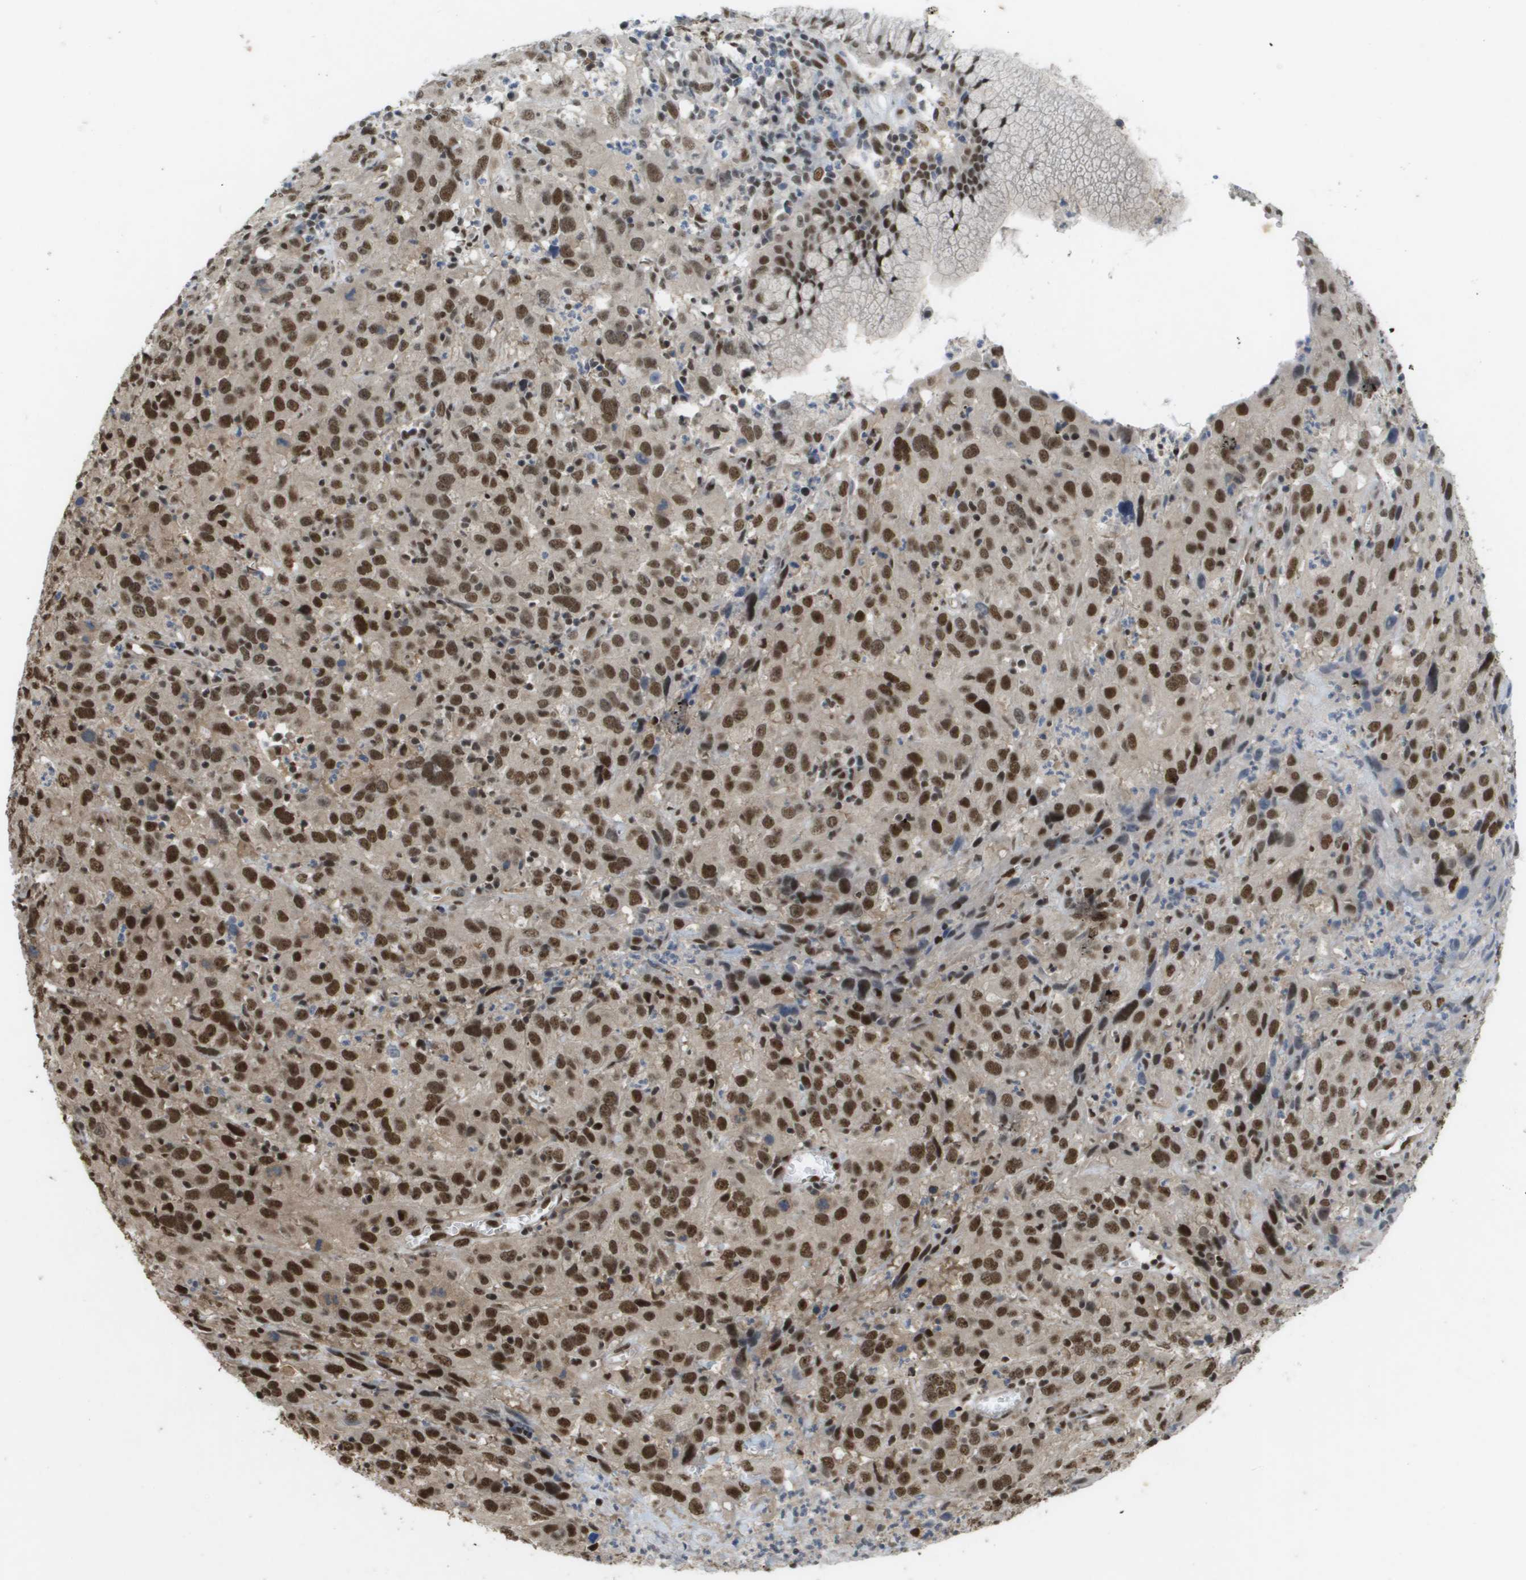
{"staining": {"intensity": "moderate", "quantity": ">75%", "location": "nuclear"}, "tissue": "cervical cancer", "cell_type": "Tumor cells", "image_type": "cancer", "snomed": [{"axis": "morphology", "description": "Squamous cell carcinoma, NOS"}, {"axis": "topography", "description": "Cervix"}], "caption": "This is a photomicrograph of immunohistochemistry (IHC) staining of cervical cancer (squamous cell carcinoma), which shows moderate positivity in the nuclear of tumor cells.", "gene": "CDT1", "patient": {"sex": "female", "age": 32}}